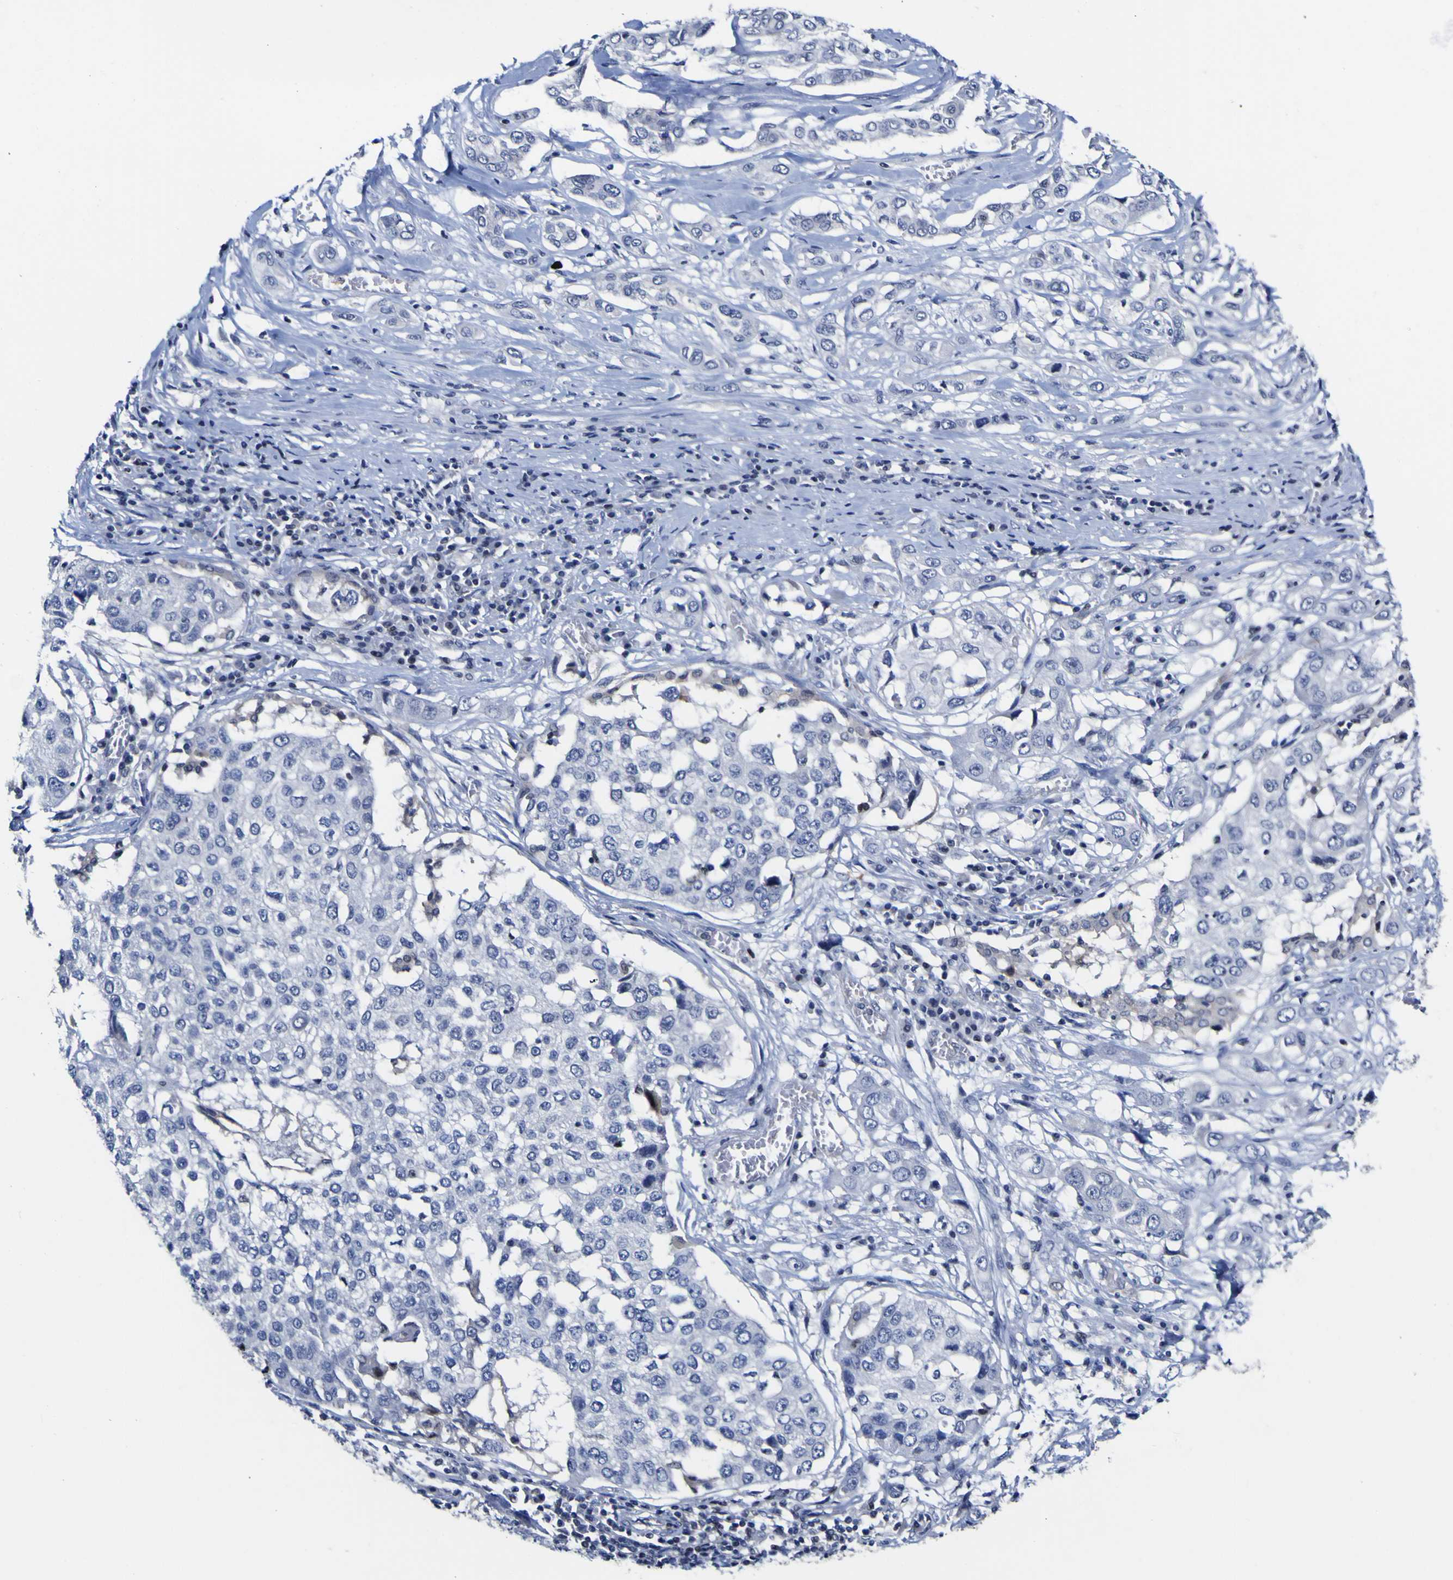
{"staining": {"intensity": "negative", "quantity": "none", "location": "none"}, "tissue": "lung cancer", "cell_type": "Tumor cells", "image_type": "cancer", "snomed": [{"axis": "morphology", "description": "Squamous cell carcinoma, NOS"}, {"axis": "topography", "description": "Lung"}], "caption": "An IHC histopathology image of lung cancer is shown. There is no staining in tumor cells of lung cancer. The staining is performed using DAB brown chromogen with nuclei counter-stained in using hematoxylin.", "gene": "CASP6", "patient": {"sex": "male", "age": 71}}